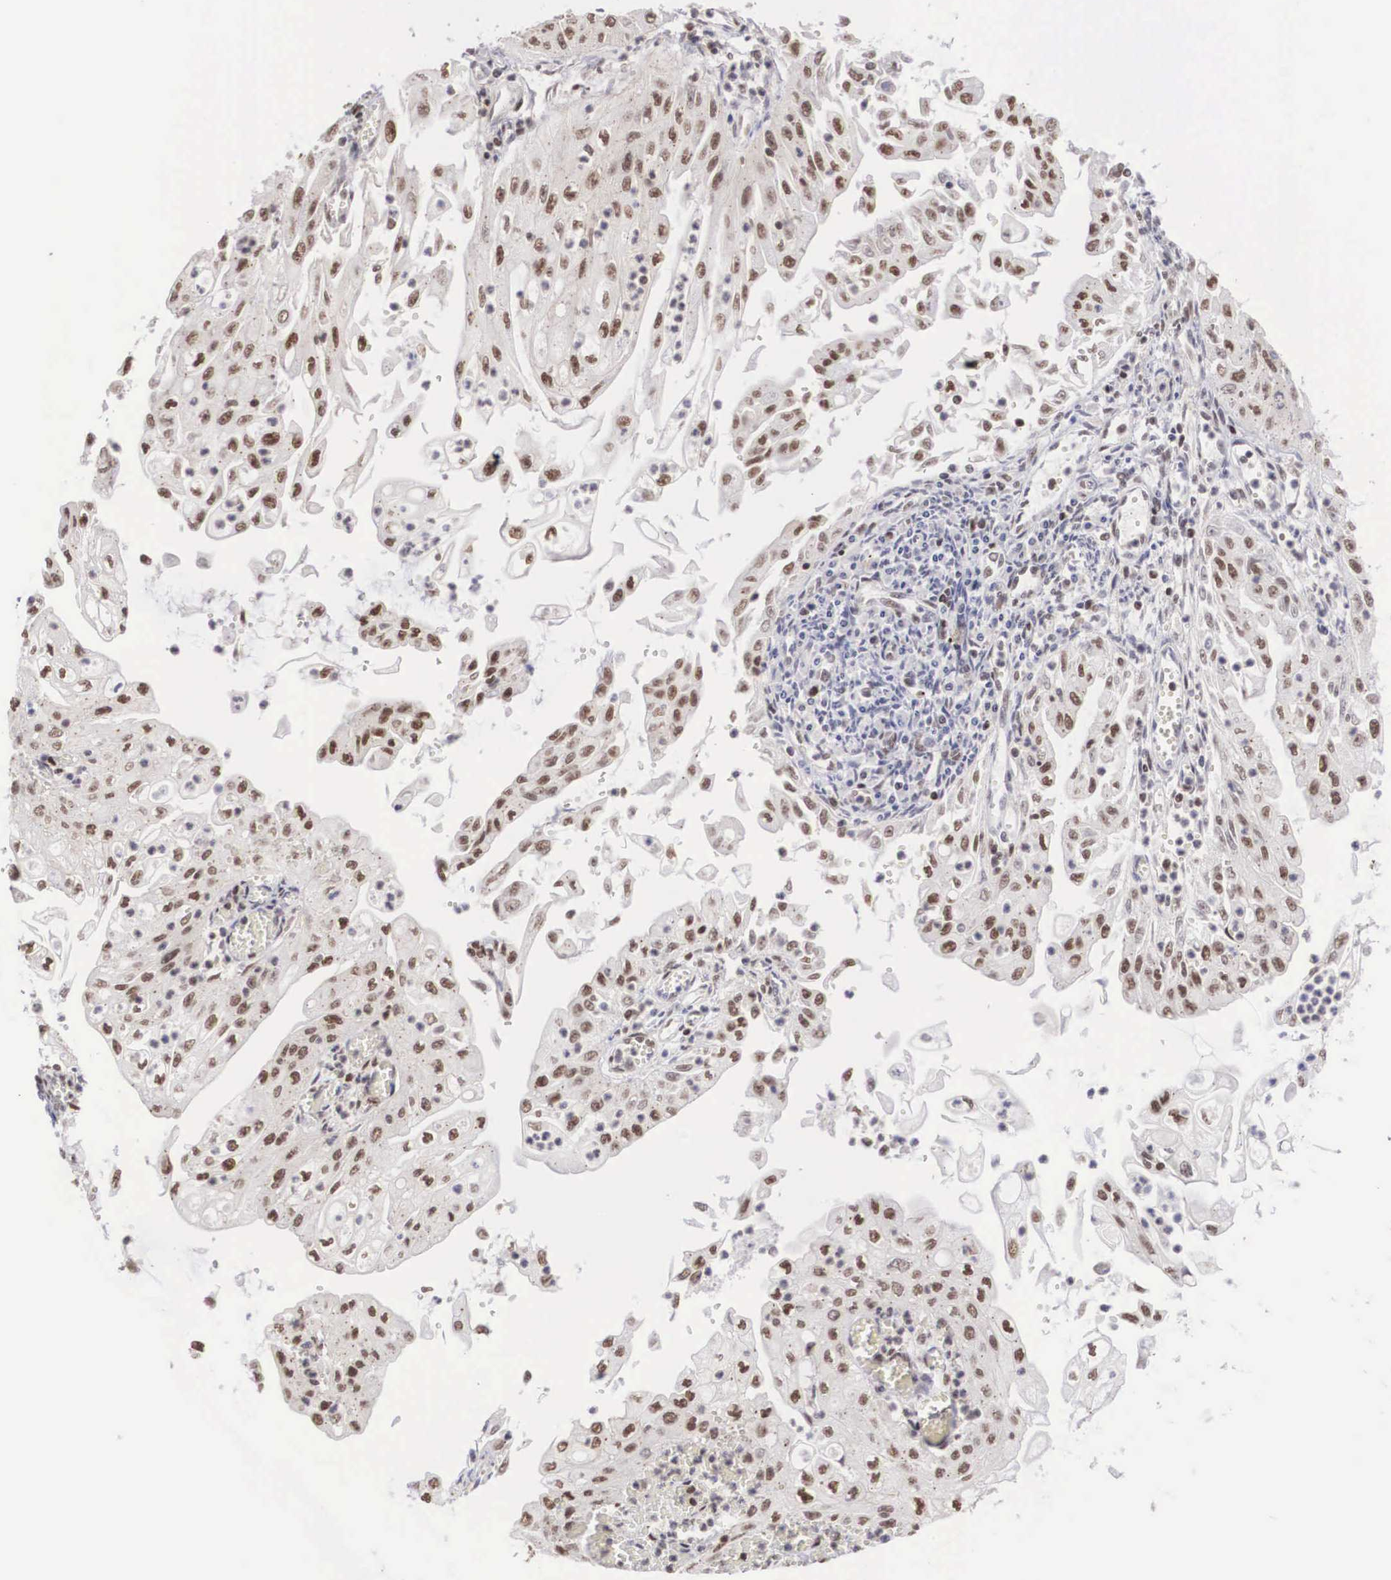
{"staining": {"intensity": "moderate", "quantity": "25%-75%", "location": "nuclear"}, "tissue": "endometrial cancer", "cell_type": "Tumor cells", "image_type": "cancer", "snomed": [{"axis": "morphology", "description": "Adenocarcinoma, NOS"}, {"axis": "topography", "description": "Endometrium"}], "caption": "The histopathology image shows a brown stain indicating the presence of a protein in the nuclear of tumor cells in endometrial cancer (adenocarcinoma).", "gene": "HTATSF1", "patient": {"sex": "female", "age": 75}}